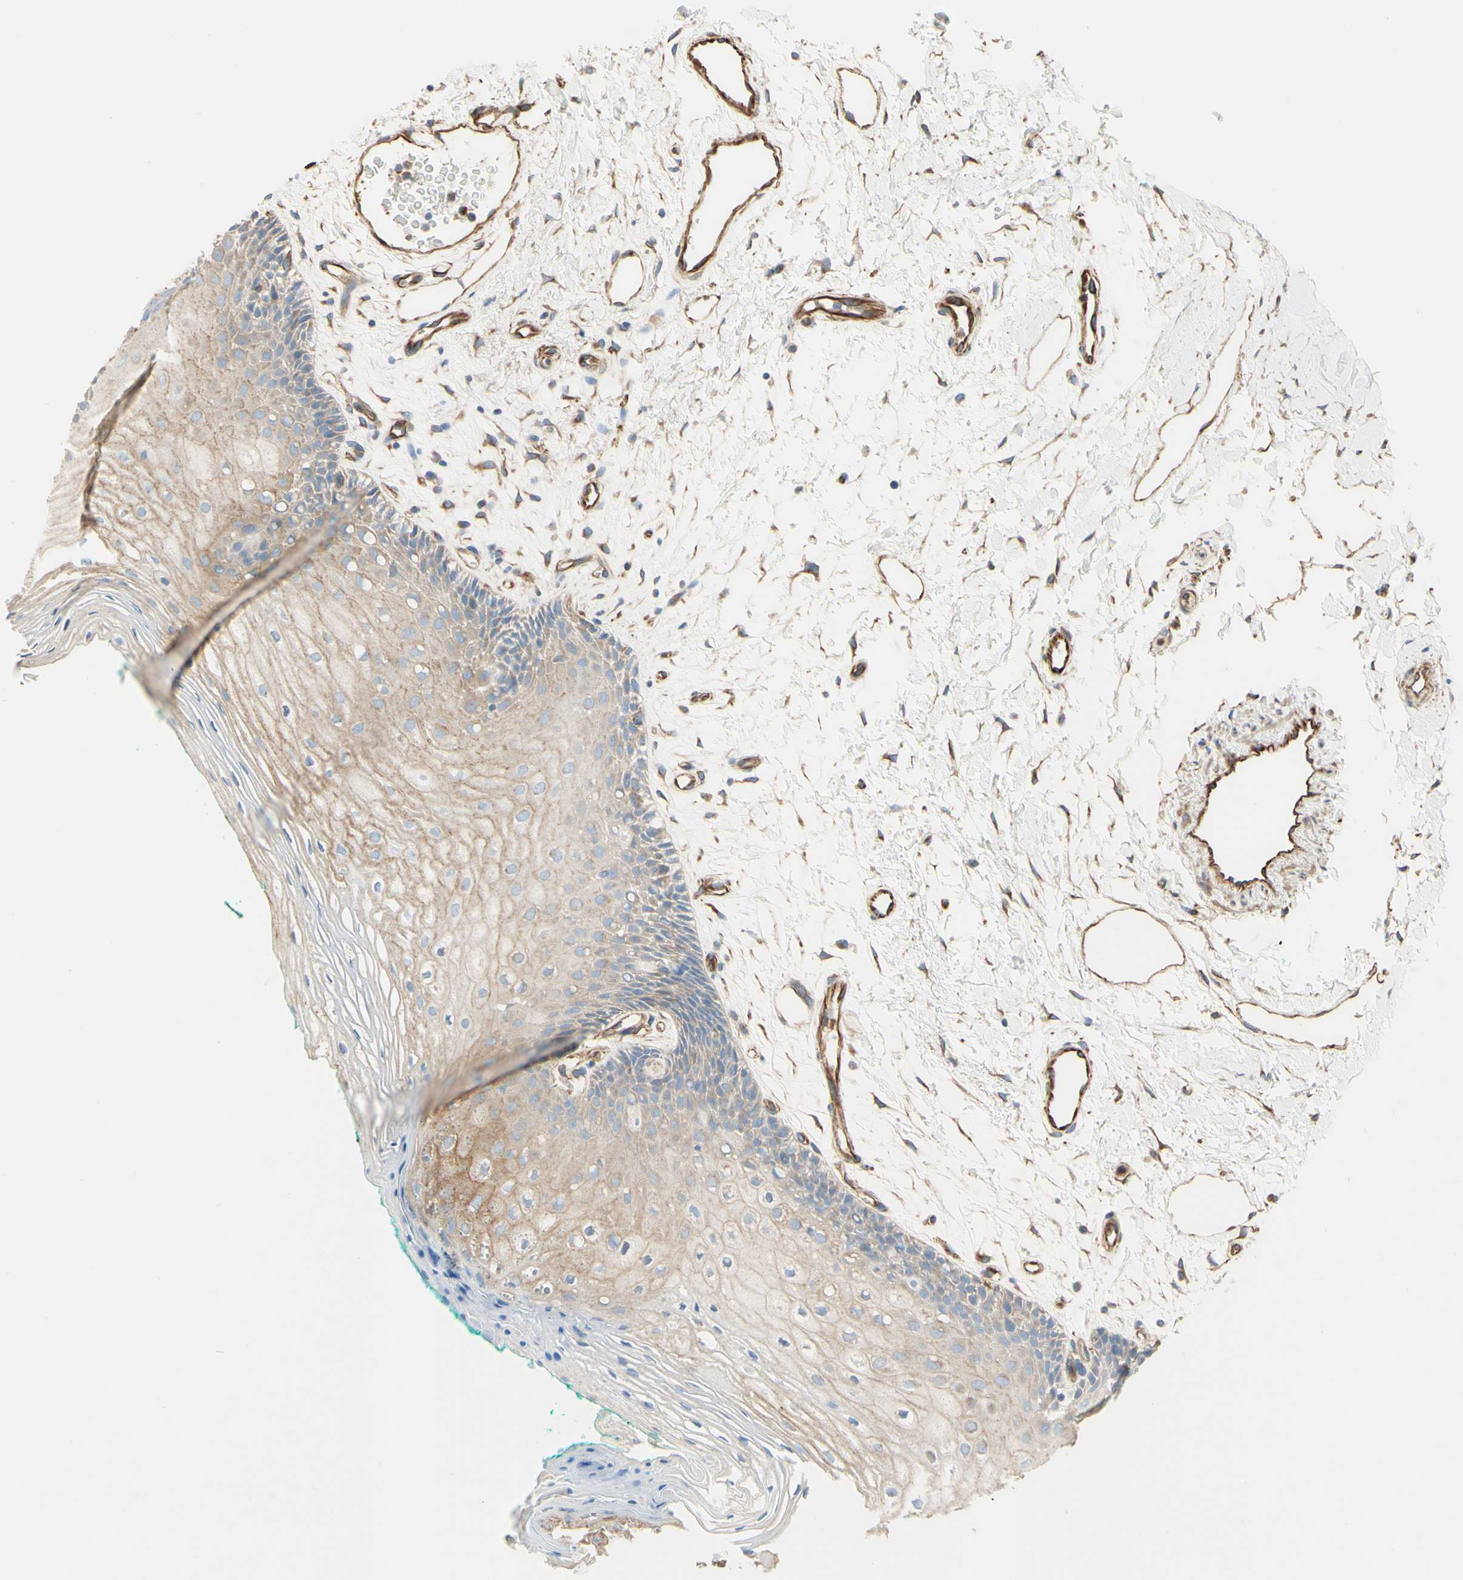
{"staining": {"intensity": "moderate", "quantity": ">75%", "location": "cytoplasmic/membranous"}, "tissue": "oral mucosa", "cell_type": "Squamous epithelial cells", "image_type": "normal", "snomed": [{"axis": "morphology", "description": "Normal tissue, NOS"}, {"axis": "topography", "description": "Skeletal muscle"}, {"axis": "topography", "description": "Oral tissue"}, {"axis": "topography", "description": "Peripheral nerve tissue"}], "caption": "Brown immunohistochemical staining in normal oral mucosa displays moderate cytoplasmic/membranous expression in about >75% of squamous epithelial cells.", "gene": "ENDOD1", "patient": {"sex": "female", "age": 84}}